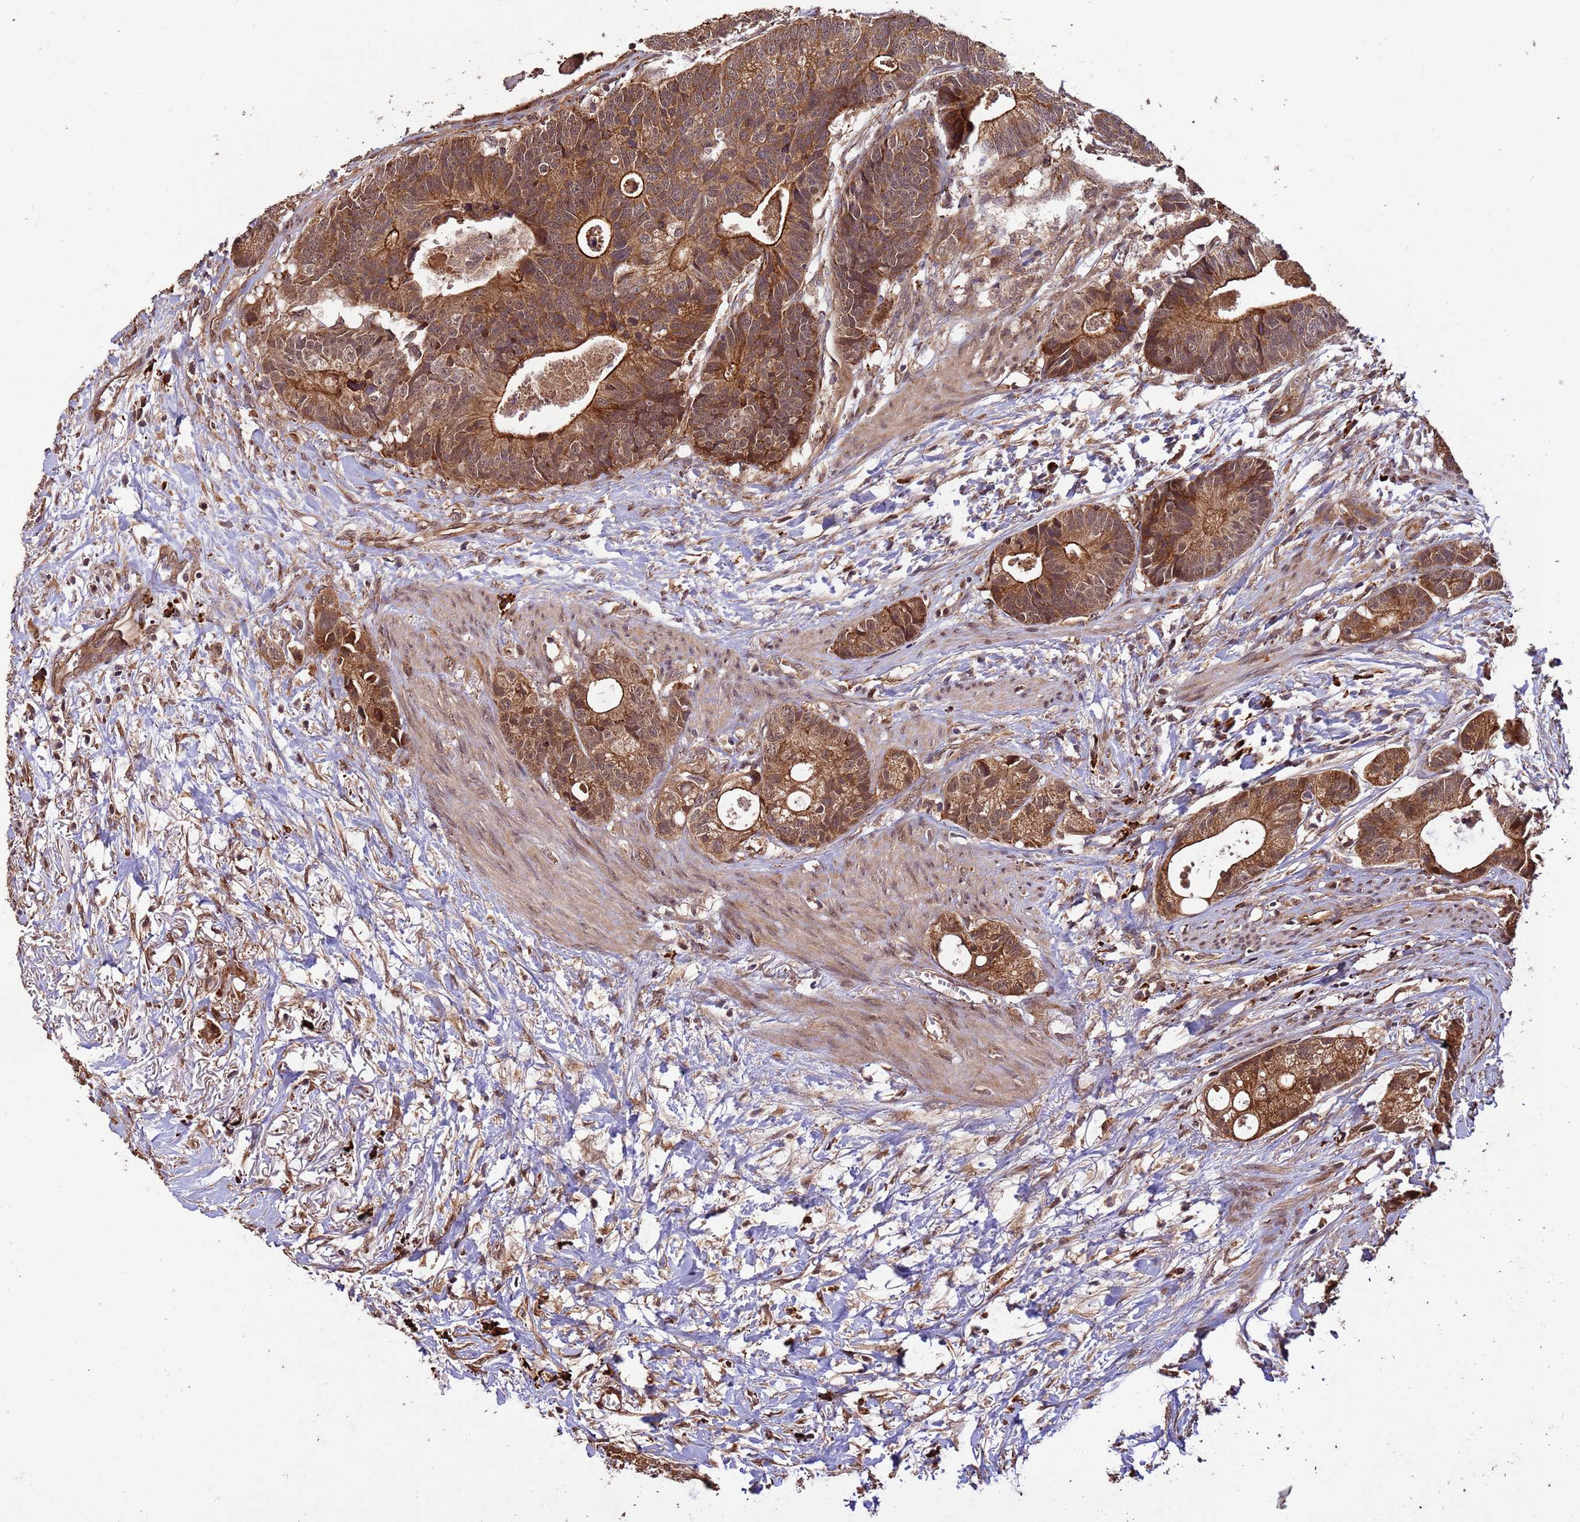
{"staining": {"intensity": "moderate", "quantity": ">75%", "location": "cytoplasmic/membranous,nuclear"}, "tissue": "colorectal cancer", "cell_type": "Tumor cells", "image_type": "cancer", "snomed": [{"axis": "morphology", "description": "Adenocarcinoma, NOS"}, {"axis": "topography", "description": "Colon"}], "caption": "Colorectal cancer stained for a protein shows moderate cytoplasmic/membranous and nuclear positivity in tumor cells.", "gene": "ZNF619", "patient": {"sex": "female", "age": 57}}